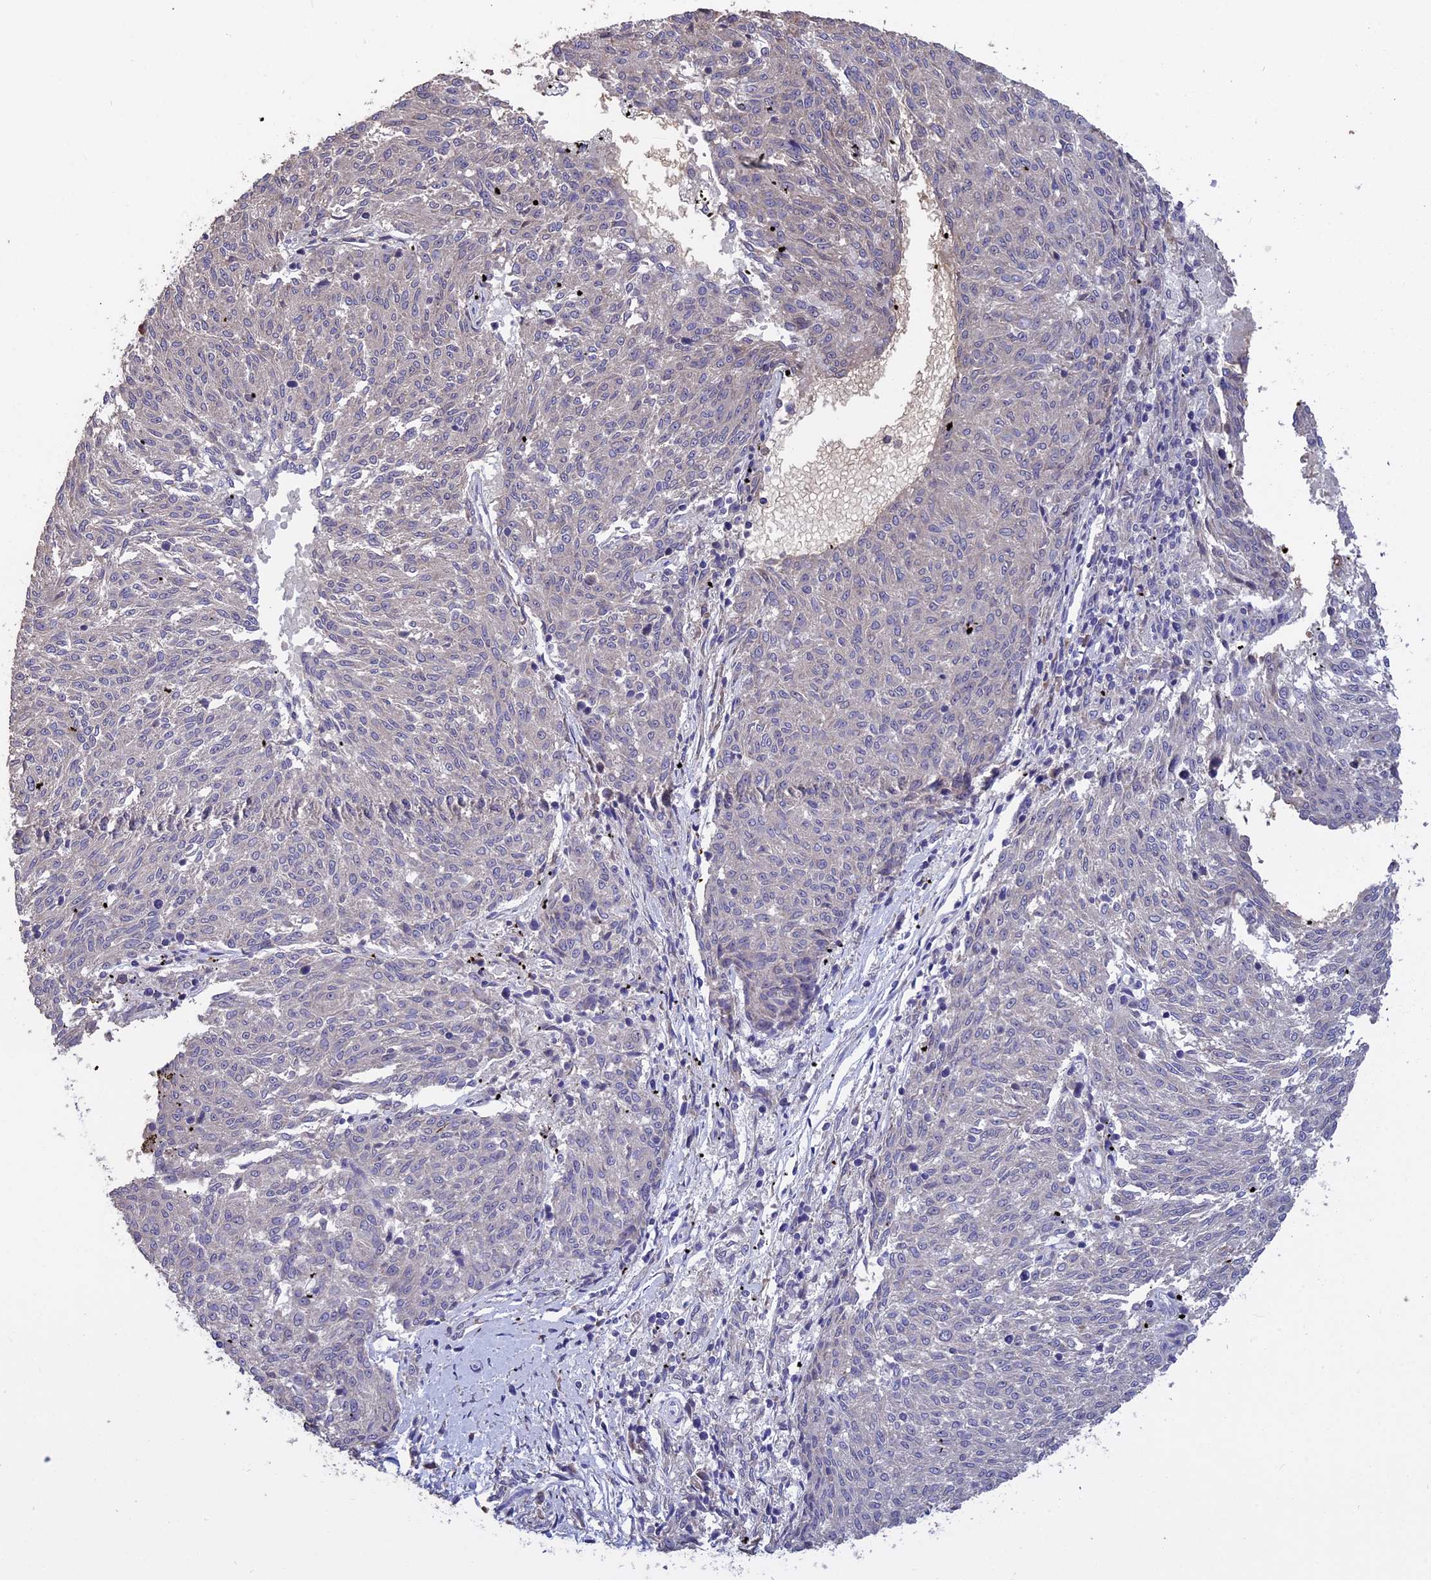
{"staining": {"intensity": "negative", "quantity": "none", "location": "none"}, "tissue": "melanoma", "cell_type": "Tumor cells", "image_type": "cancer", "snomed": [{"axis": "morphology", "description": "Malignant melanoma, NOS"}, {"axis": "topography", "description": "Skin"}], "caption": "Immunohistochemistry of human malignant melanoma exhibits no expression in tumor cells. Brightfield microscopy of immunohistochemistry (IHC) stained with DAB (3,3'-diaminobenzidine) (brown) and hematoxylin (blue), captured at high magnification.", "gene": "KNOP1", "patient": {"sex": "female", "age": 72}}